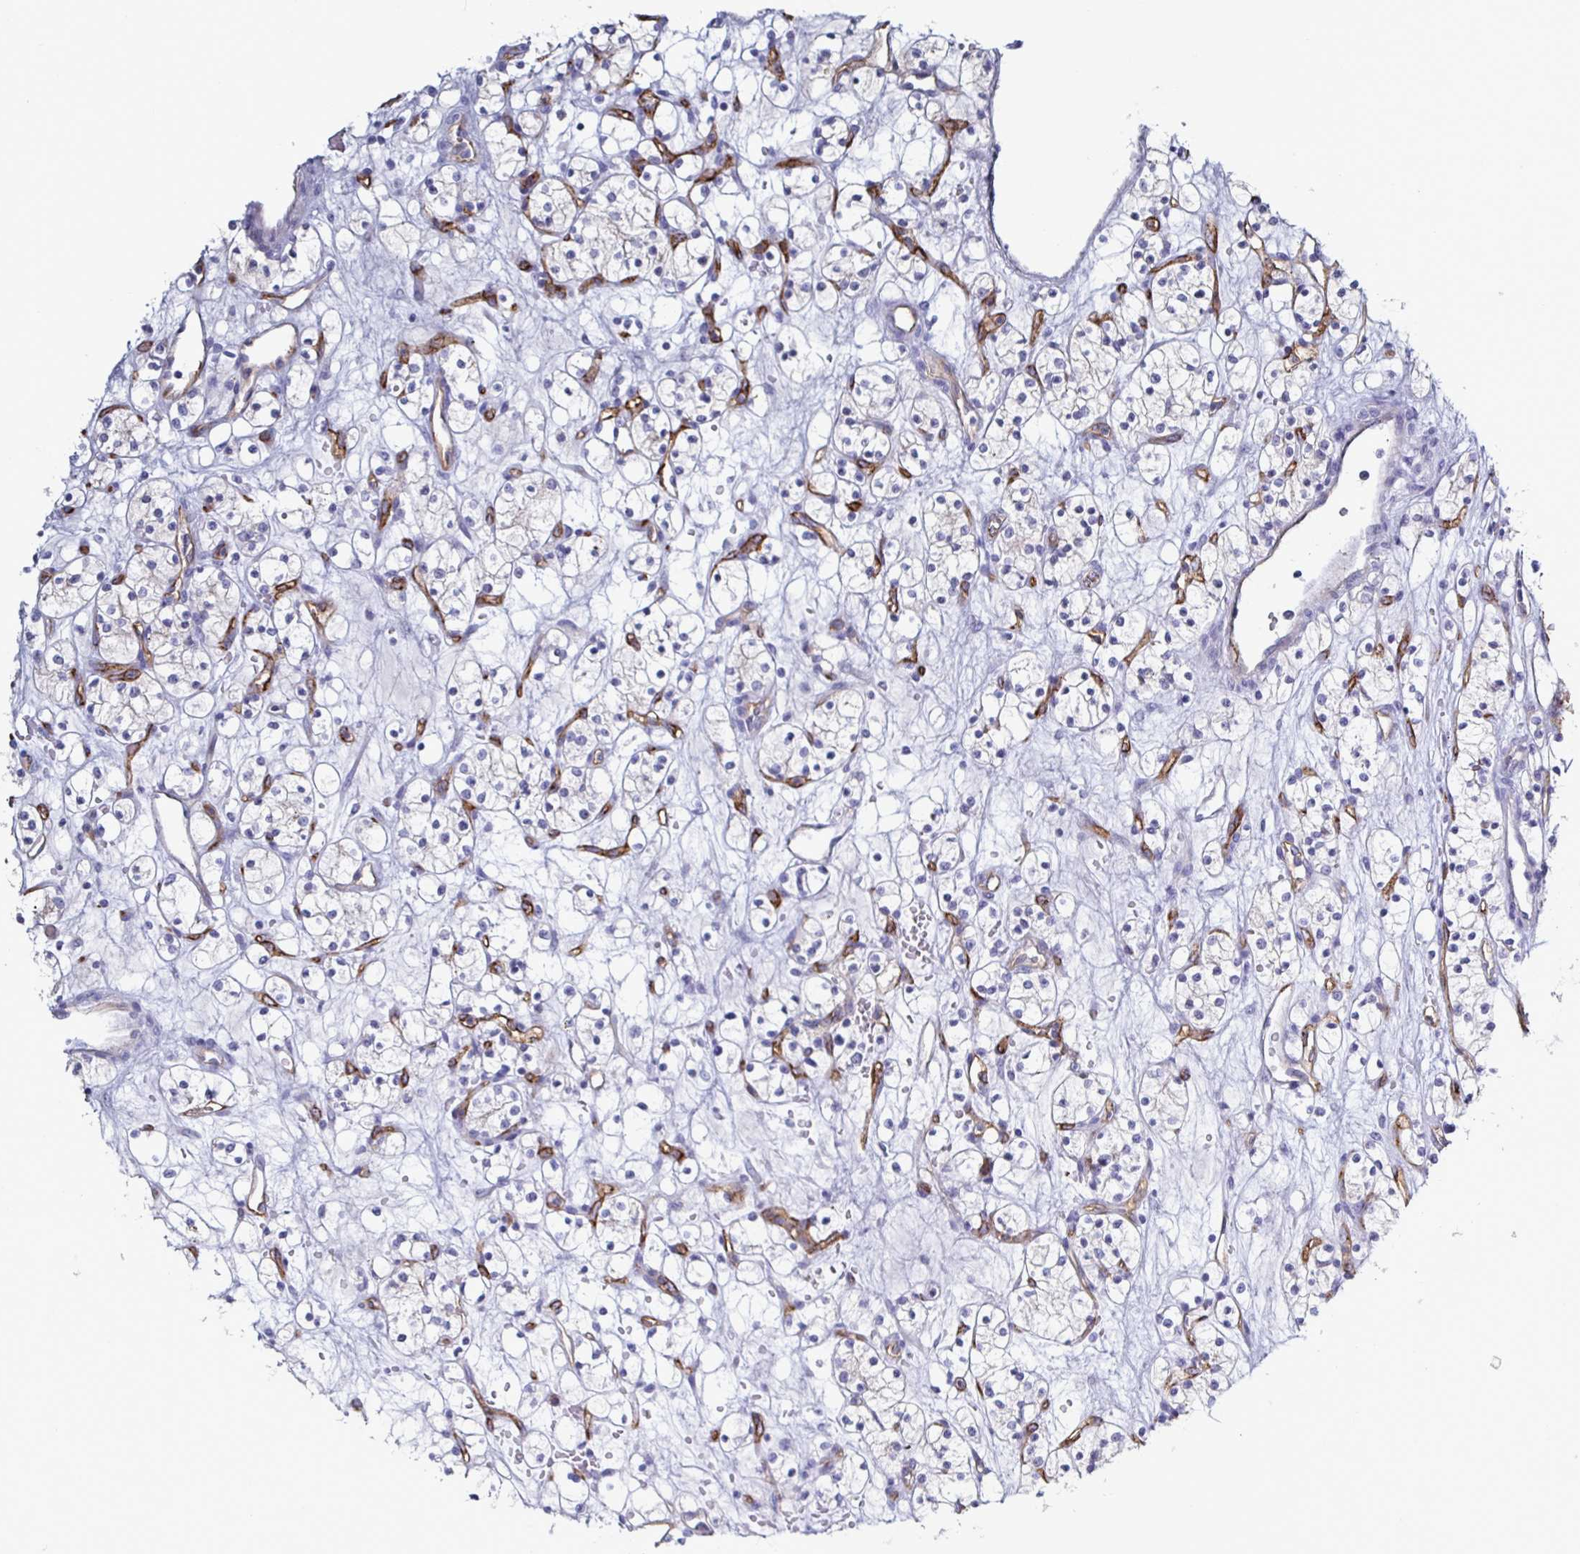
{"staining": {"intensity": "negative", "quantity": "none", "location": "none"}, "tissue": "renal cancer", "cell_type": "Tumor cells", "image_type": "cancer", "snomed": [{"axis": "morphology", "description": "Adenocarcinoma, NOS"}, {"axis": "topography", "description": "Kidney"}], "caption": "Photomicrograph shows no protein positivity in tumor cells of renal cancer (adenocarcinoma) tissue.", "gene": "ACSBG2", "patient": {"sex": "female", "age": 60}}